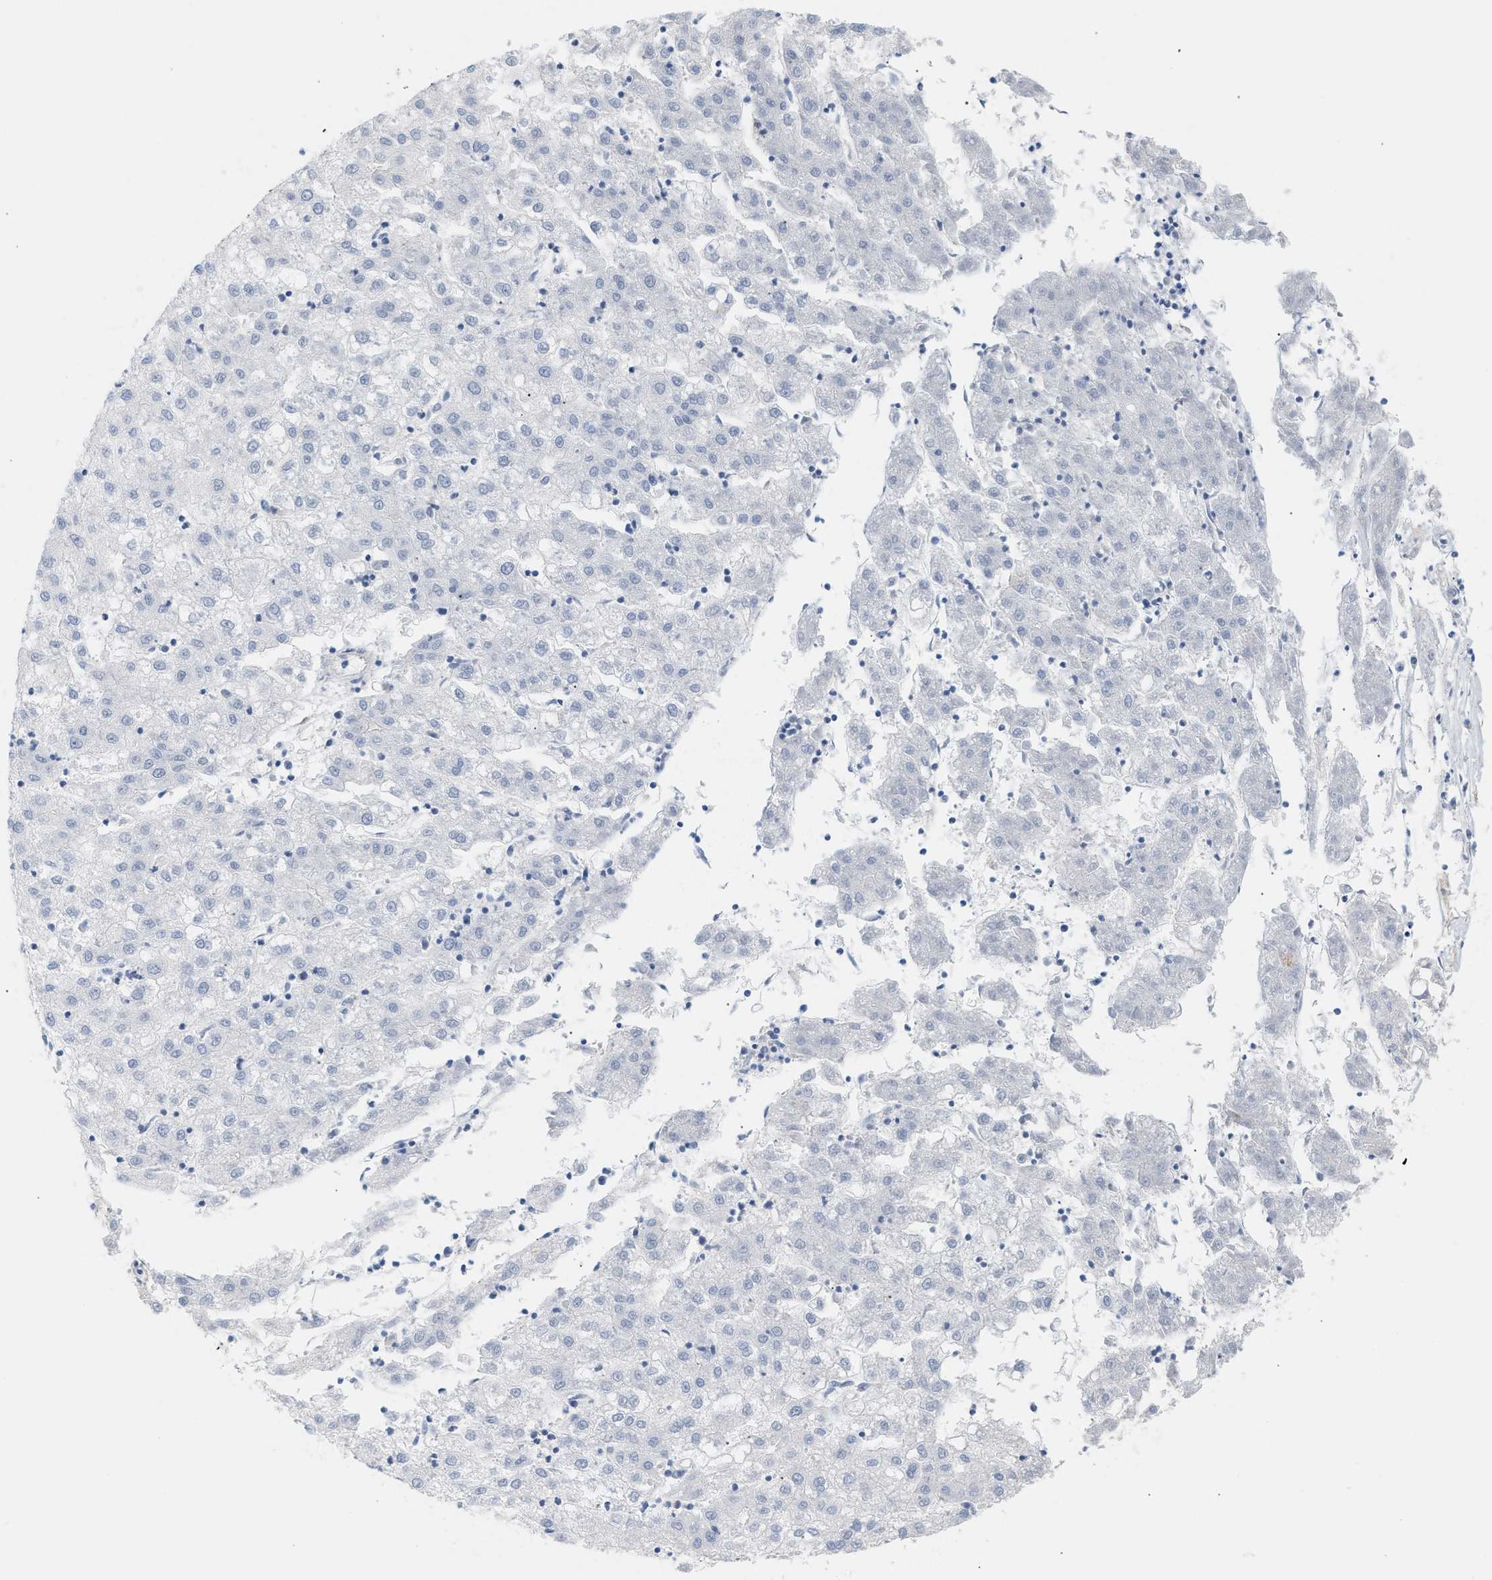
{"staining": {"intensity": "negative", "quantity": "none", "location": "none"}, "tissue": "liver cancer", "cell_type": "Tumor cells", "image_type": "cancer", "snomed": [{"axis": "morphology", "description": "Carcinoma, Hepatocellular, NOS"}, {"axis": "topography", "description": "Liver"}], "caption": "There is no significant staining in tumor cells of liver cancer.", "gene": "LRCH1", "patient": {"sex": "male", "age": 72}}